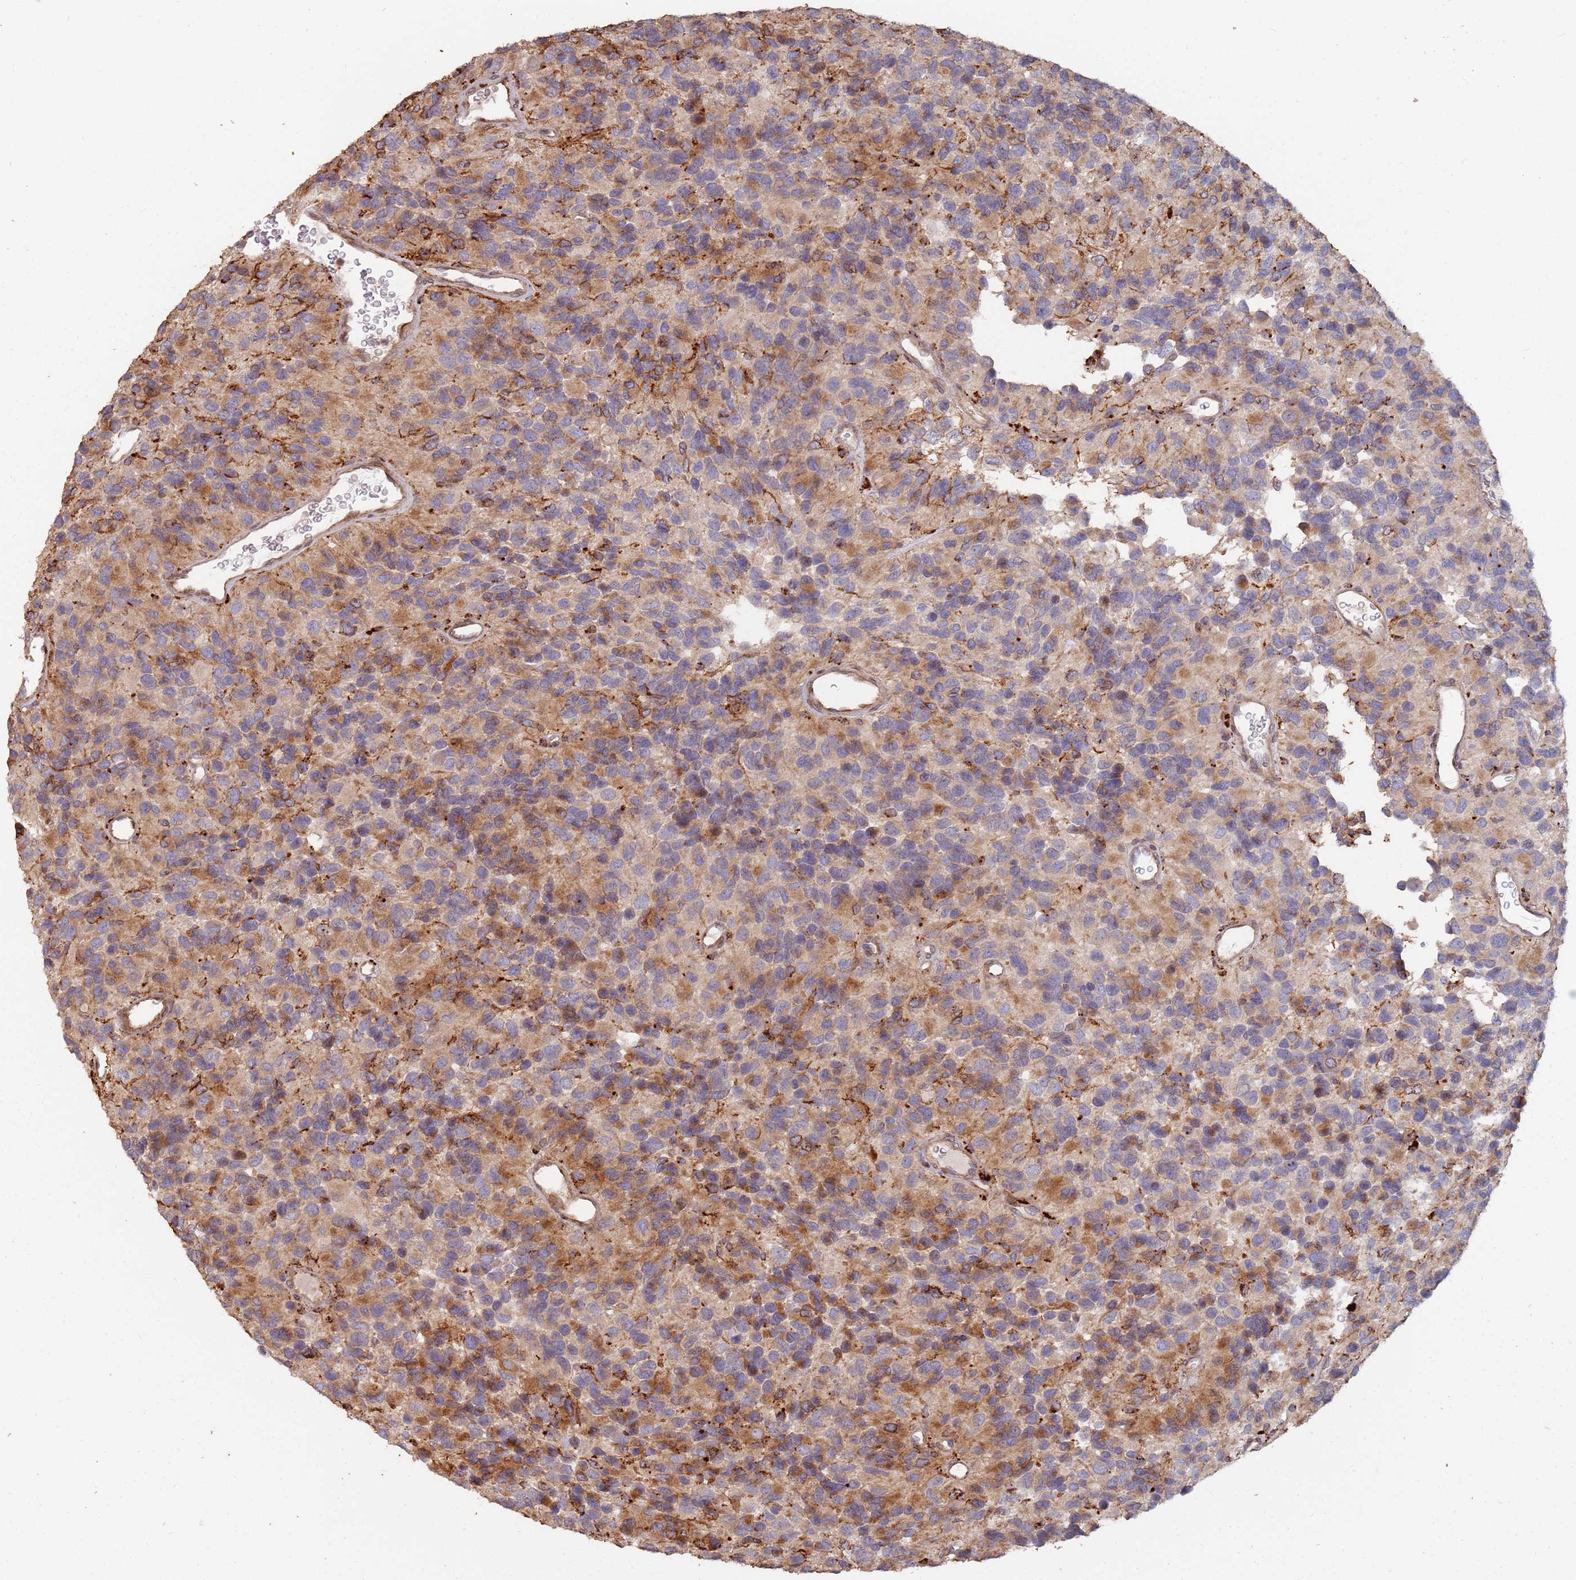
{"staining": {"intensity": "moderate", "quantity": "25%-75%", "location": "cytoplasmic/membranous"}, "tissue": "glioma", "cell_type": "Tumor cells", "image_type": "cancer", "snomed": [{"axis": "morphology", "description": "Glioma, malignant, High grade"}, {"axis": "topography", "description": "Brain"}], "caption": "Tumor cells demonstrate medium levels of moderate cytoplasmic/membranous staining in about 25%-75% of cells in malignant high-grade glioma. The staining is performed using DAB (3,3'-diaminobenzidine) brown chromogen to label protein expression. The nuclei are counter-stained blue using hematoxylin.", "gene": "LACC1", "patient": {"sex": "male", "age": 77}}